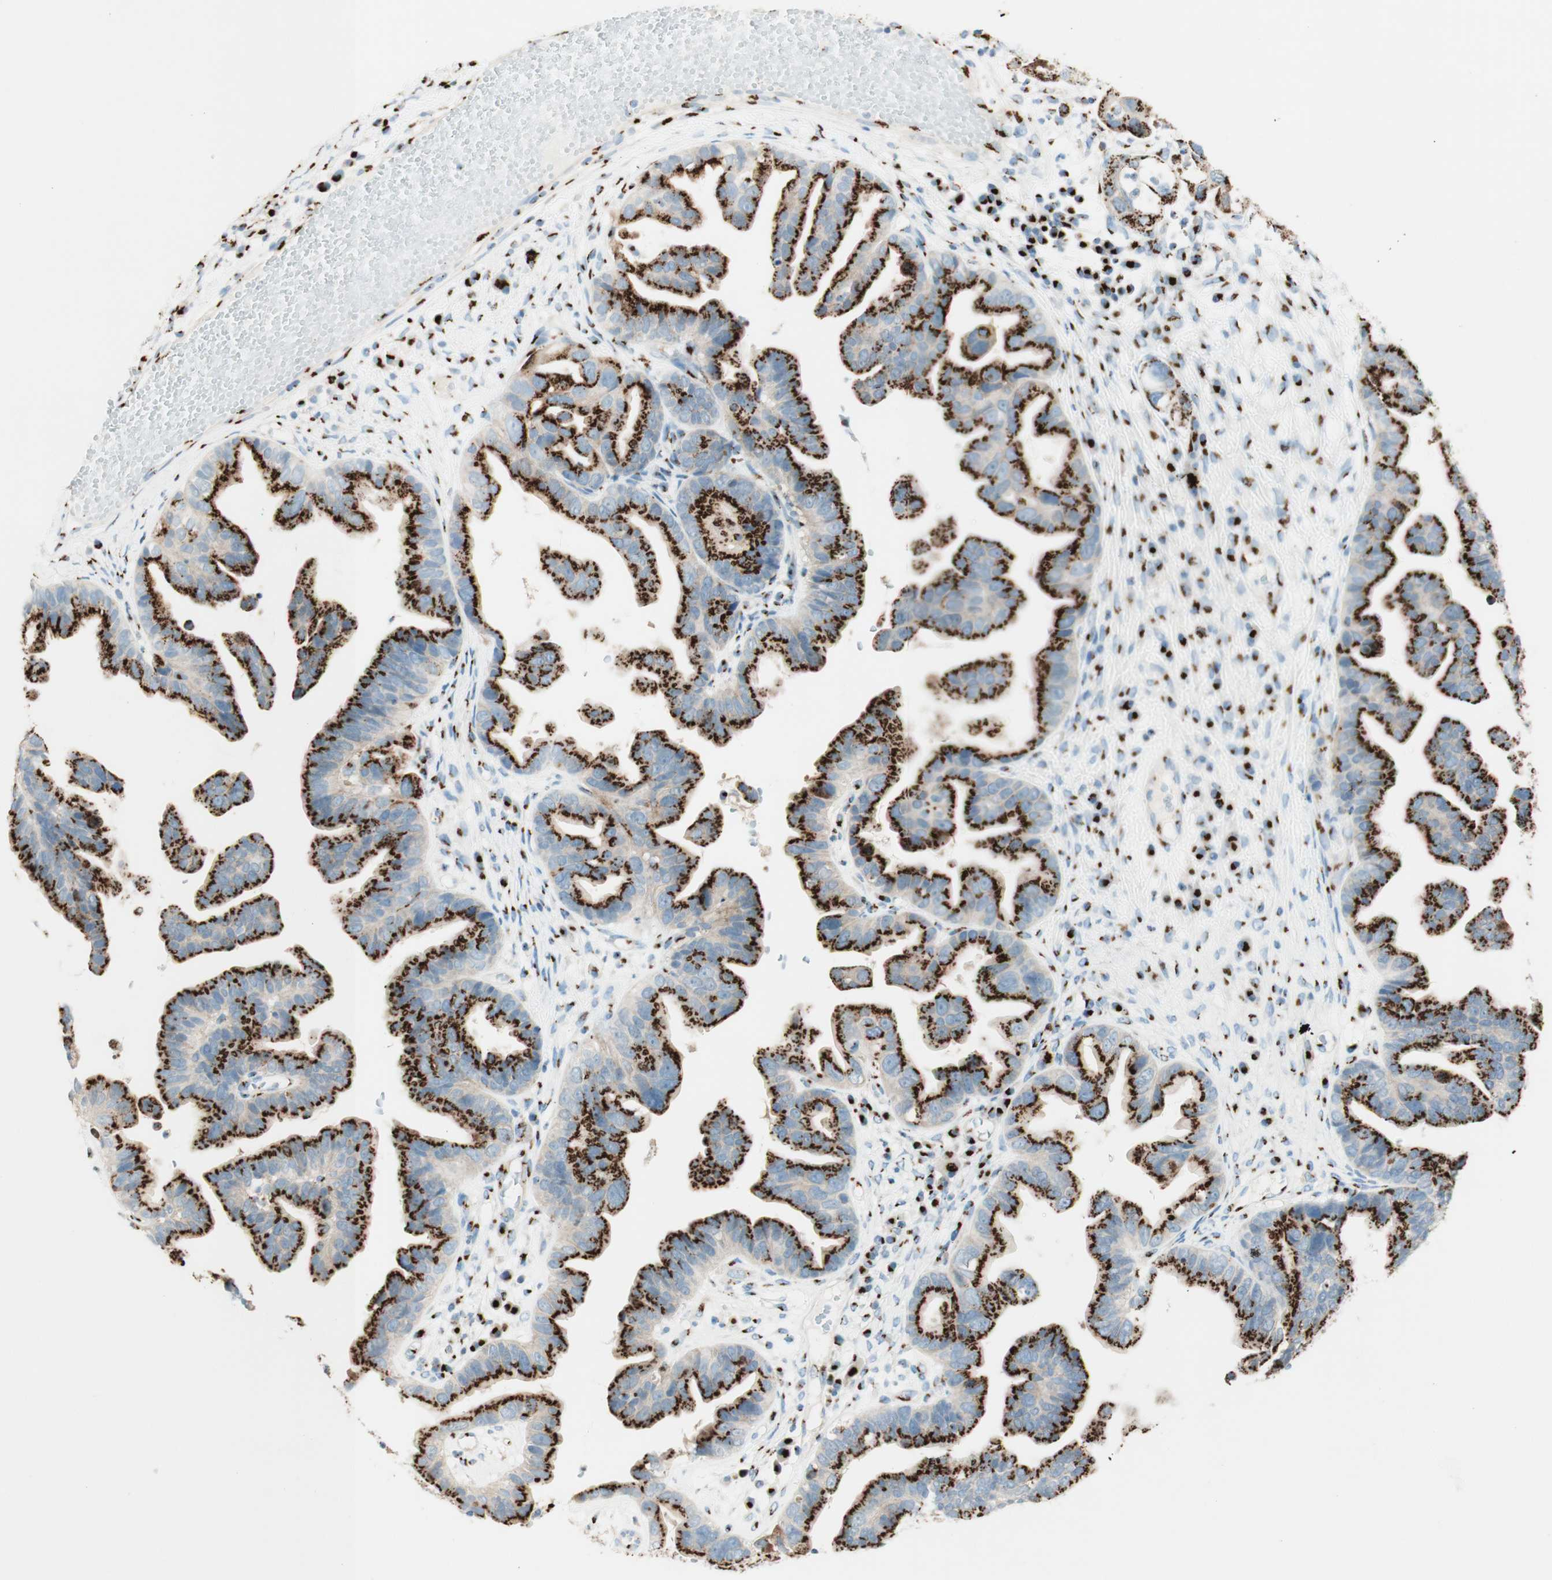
{"staining": {"intensity": "strong", "quantity": ">75%", "location": "cytoplasmic/membranous"}, "tissue": "ovarian cancer", "cell_type": "Tumor cells", "image_type": "cancer", "snomed": [{"axis": "morphology", "description": "Cystadenocarcinoma, serous, NOS"}, {"axis": "topography", "description": "Ovary"}], "caption": "Brown immunohistochemical staining in ovarian cancer reveals strong cytoplasmic/membranous staining in about >75% of tumor cells. (brown staining indicates protein expression, while blue staining denotes nuclei).", "gene": "GOLGB1", "patient": {"sex": "female", "age": 56}}